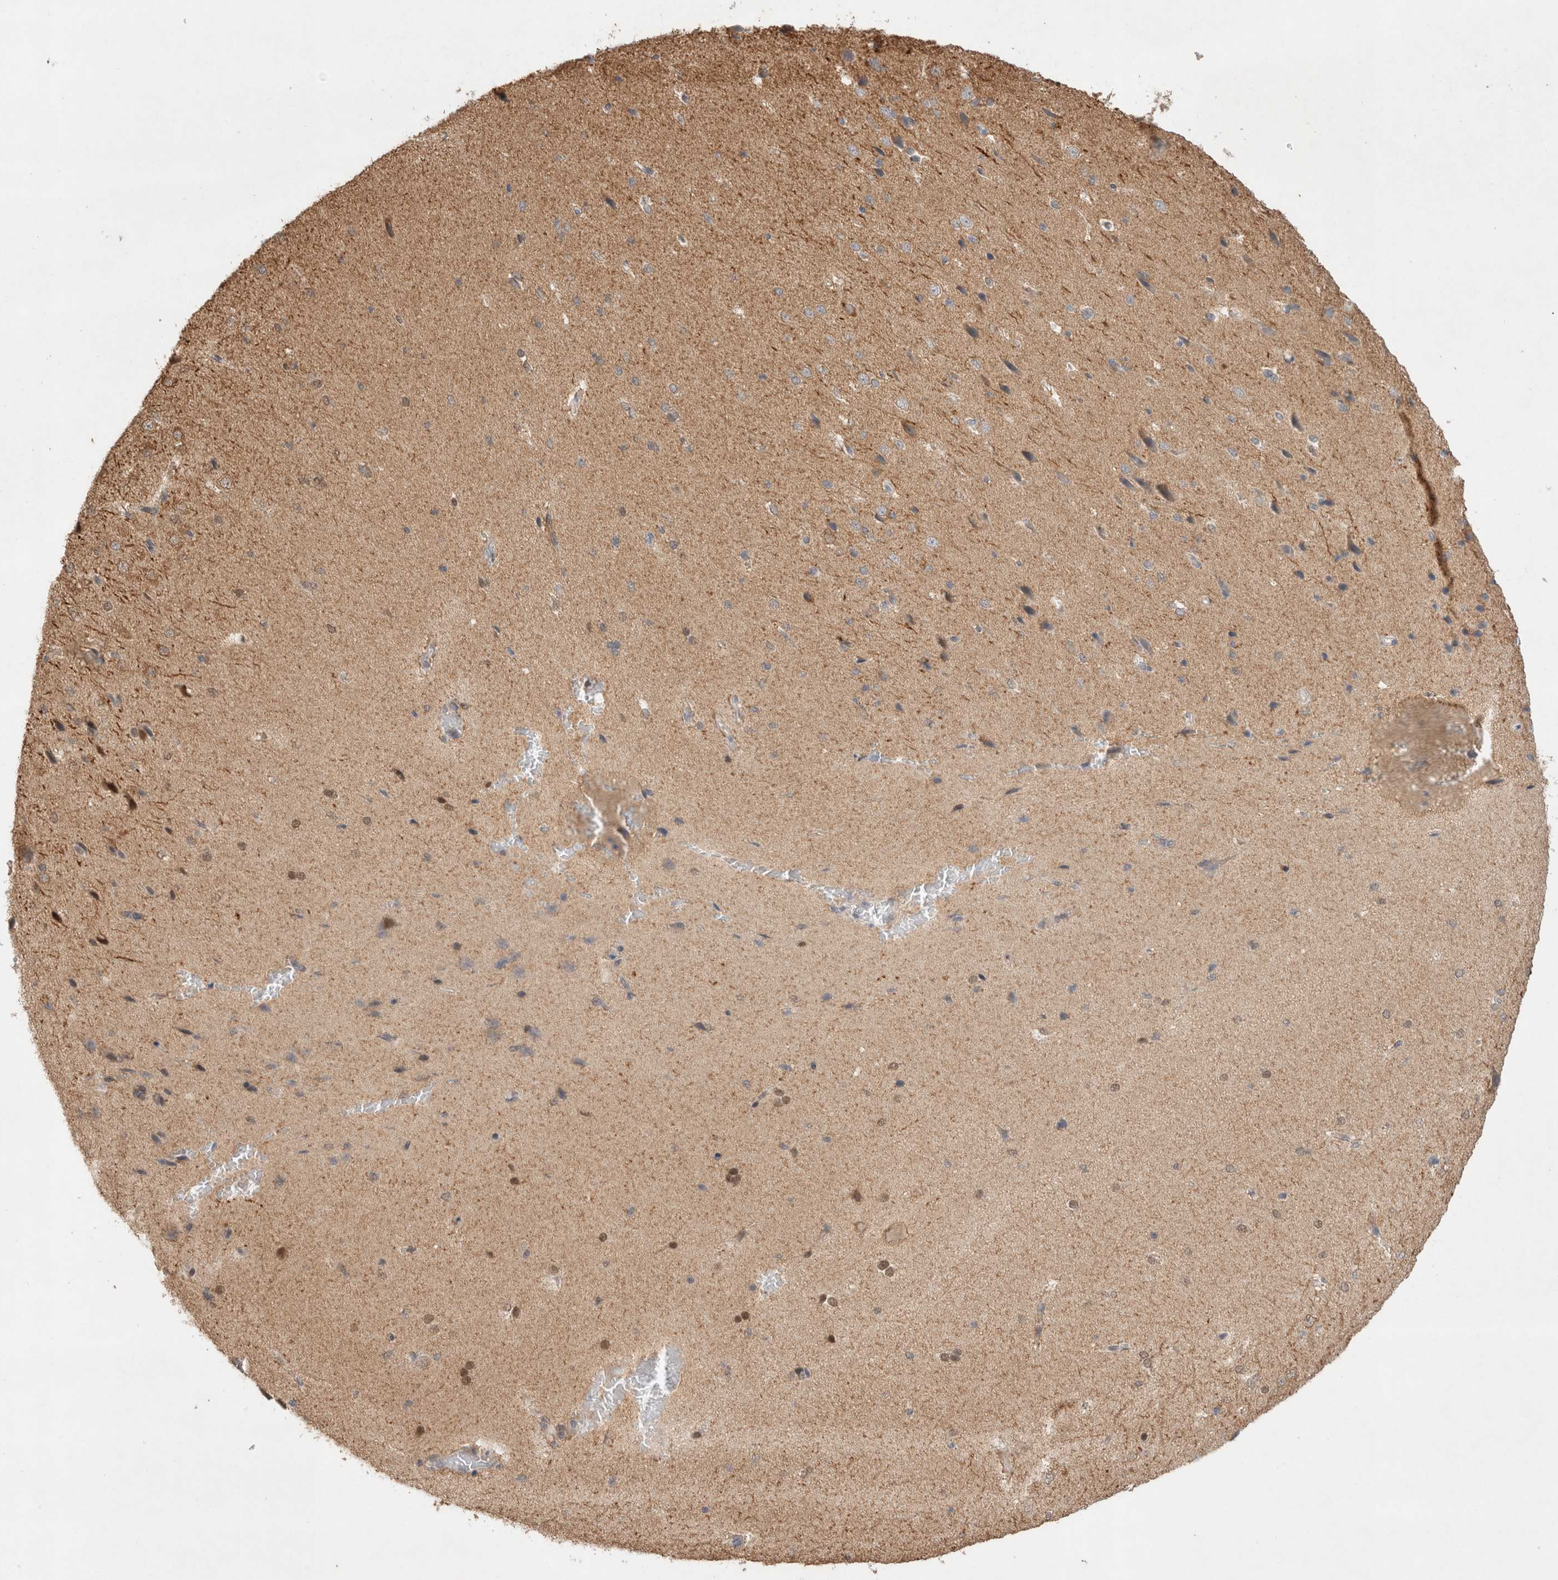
{"staining": {"intensity": "negative", "quantity": "none", "location": "none"}, "tissue": "cerebral cortex", "cell_type": "Endothelial cells", "image_type": "normal", "snomed": [{"axis": "morphology", "description": "Normal tissue, NOS"}, {"axis": "morphology", "description": "Developmental malformation"}, {"axis": "topography", "description": "Cerebral cortex"}], "caption": "Endothelial cells show no significant protein expression in normal cerebral cortex. The staining is performed using DAB brown chromogen with nuclei counter-stained in using hematoxylin.", "gene": "SYDE2", "patient": {"sex": "female", "age": 30}}